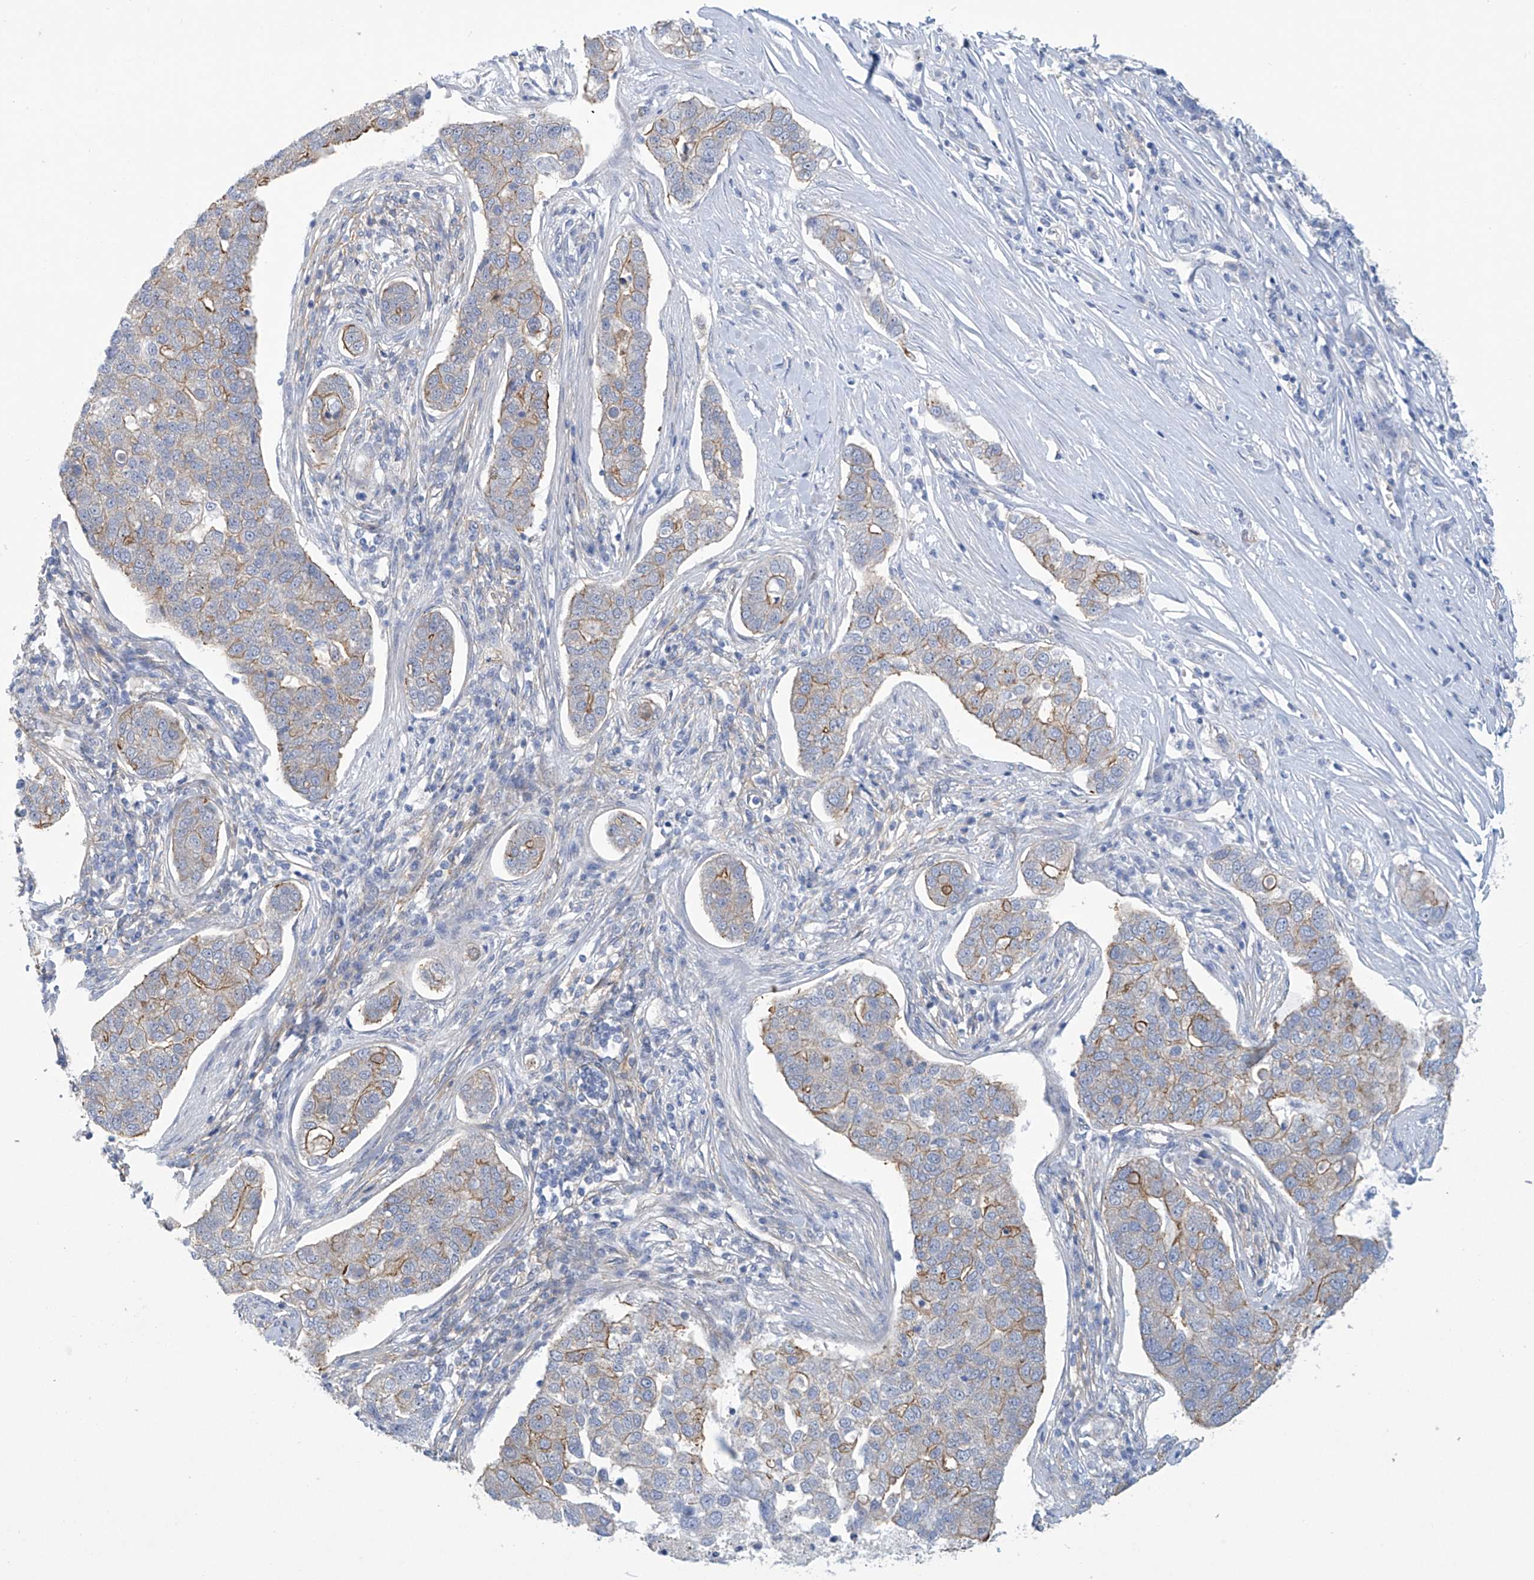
{"staining": {"intensity": "moderate", "quantity": "<25%", "location": "cytoplasmic/membranous"}, "tissue": "pancreatic cancer", "cell_type": "Tumor cells", "image_type": "cancer", "snomed": [{"axis": "morphology", "description": "Adenocarcinoma, NOS"}, {"axis": "topography", "description": "Pancreas"}], "caption": "Brown immunohistochemical staining in adenocarcinoma (pancreatic) reveals moderate cytoplasmic/membranous expression in about <25% of tumor cells.", "gene": "ABHD13", "patient": {"sex": "female", "age": 61}}